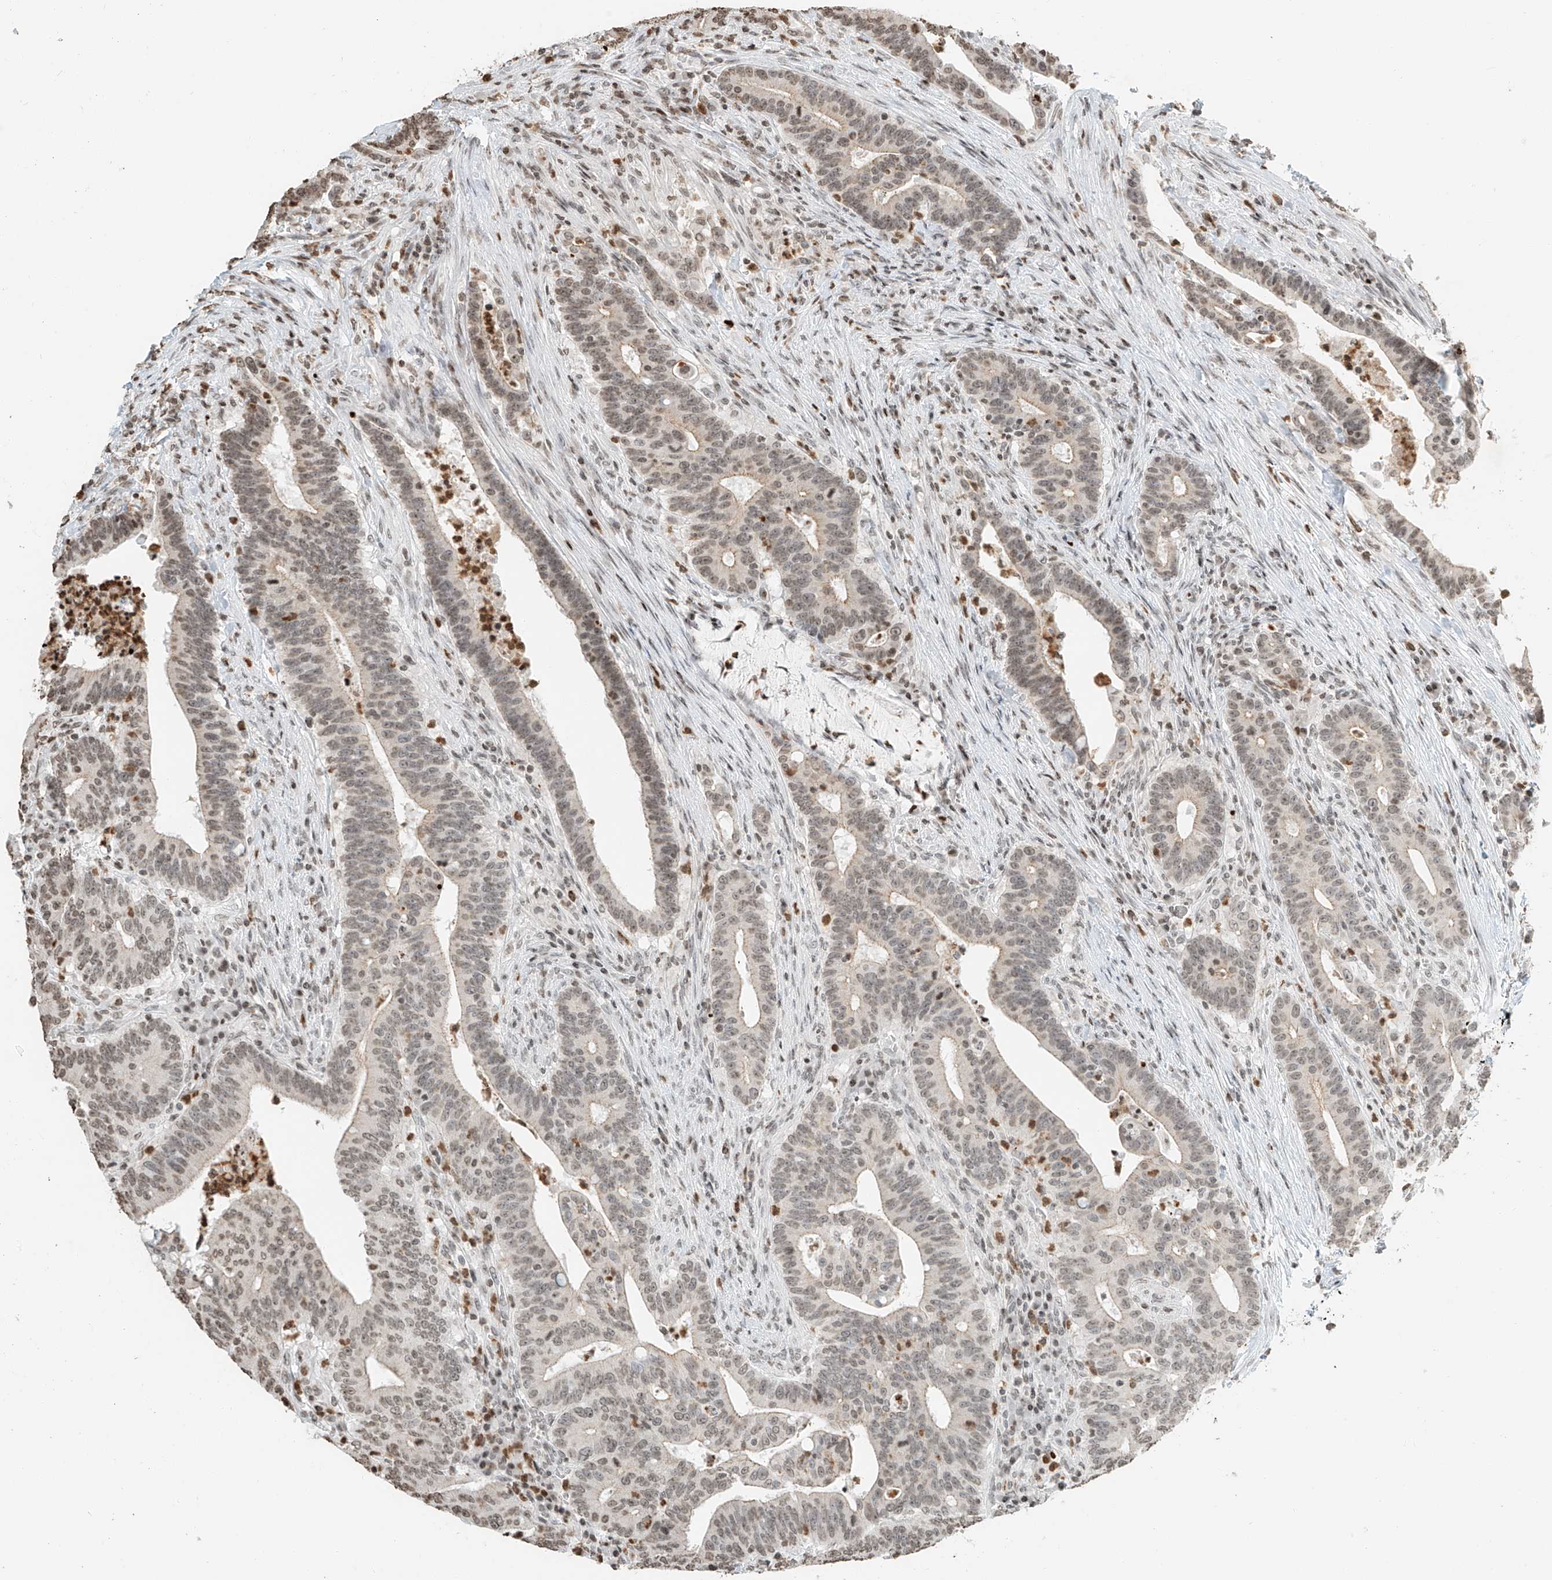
{"staining": {"intensity": "weak", "quantity": ">75%", "location": "nuclear"}, "tissue": "colorectal cancer", "cell_type": "Tumor cells", "image_type": "cancer", "snomed": [{"axis": "morphology", "description": "Adenocarcinoma, NOS"}, {"axis": "topography", "description": "Colon"}], "caption": "This micrograph reveals IHC staining of human colorectal cancer (adenocarcinoma), with low weak nuclear staining in about >75% of tumor cells.", "gene": "C17orf58", "patient": {"sex": "female", "age": 66}}